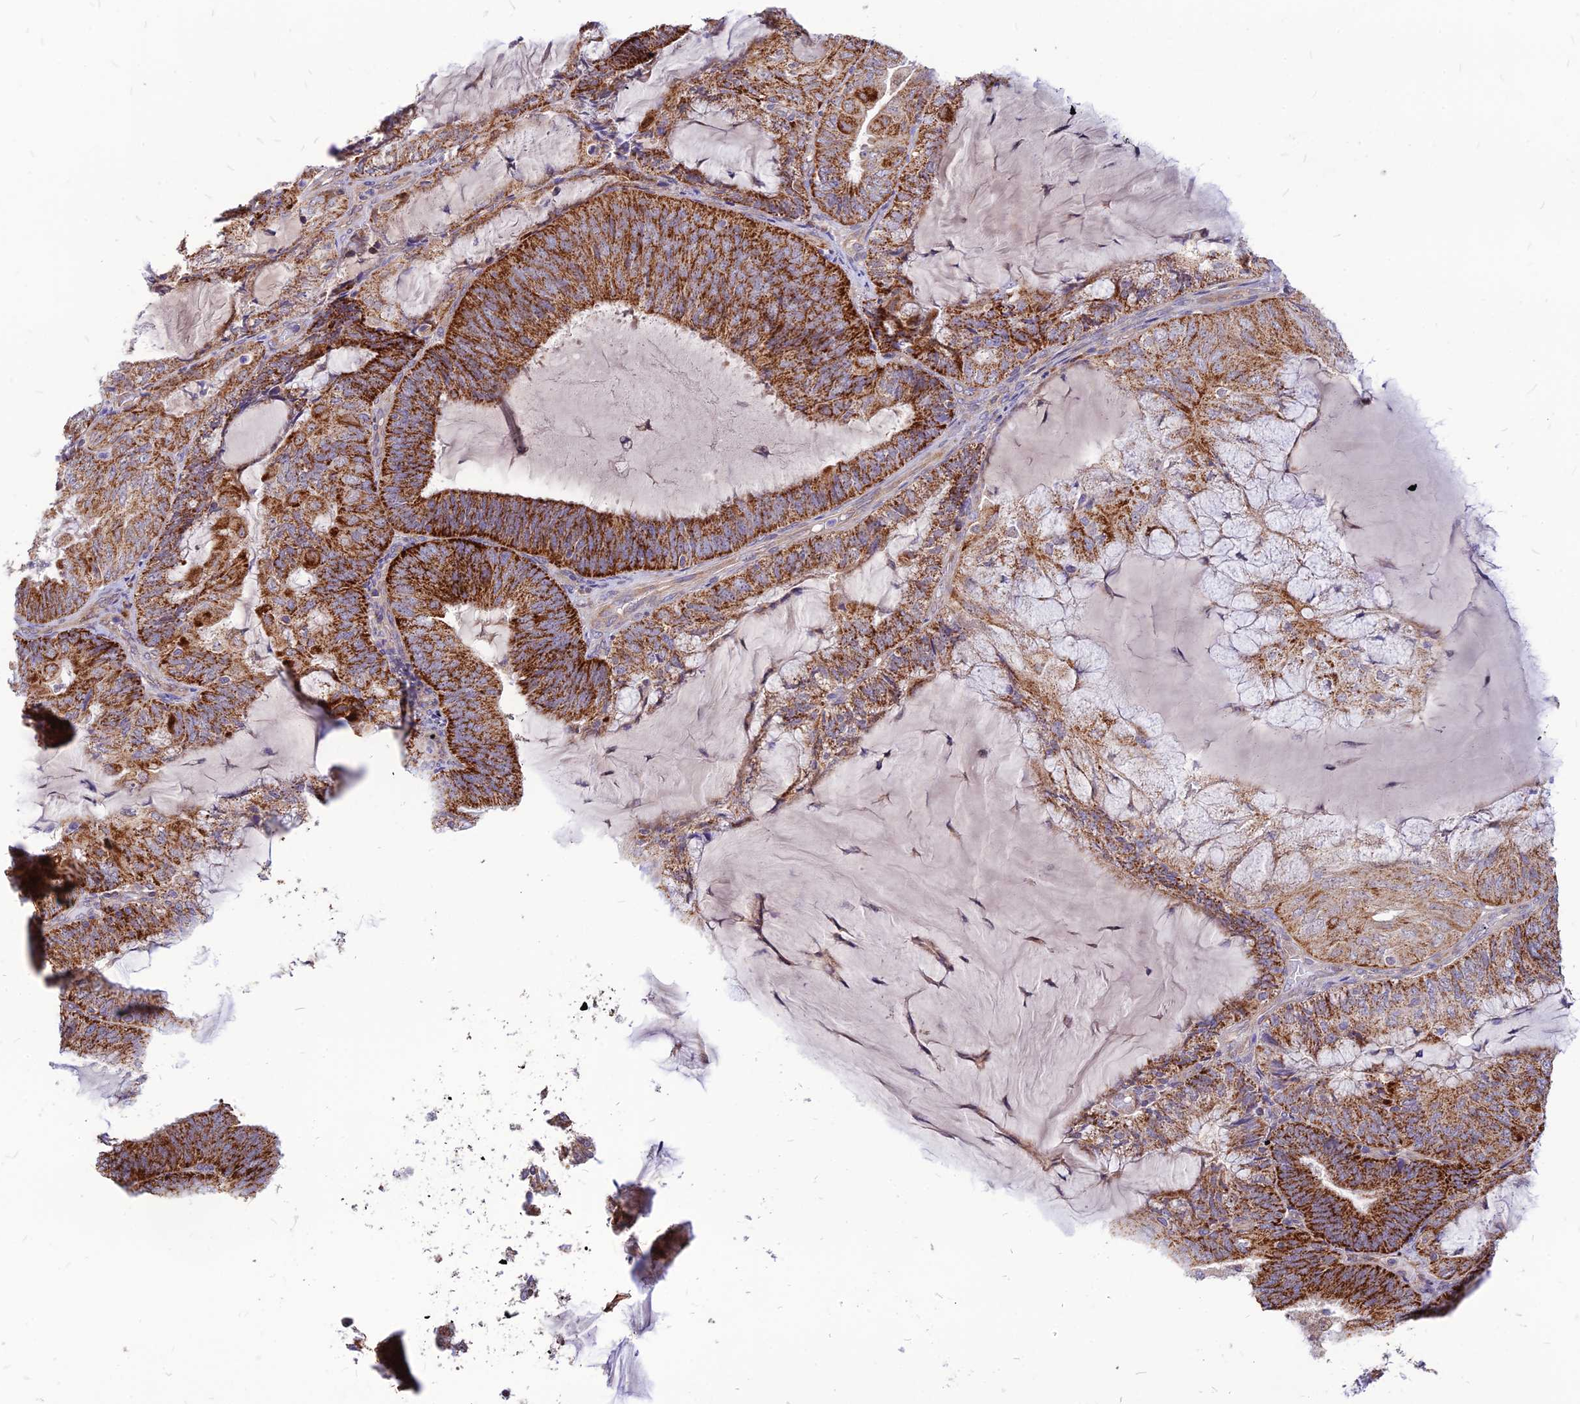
{"staining": {"intensity": "strong", "quantity": ">75%", "location": "cytoplasmic/membranous"}, "tissue": "endometrial cancer", "cell_type": "Tumor cells", "image_type": "cancer", "snomed": [{"axis": "morphology", "description": "Adenocarcinoma, NOS"}, {"axis": "topography", "description": "Endometrium"}], "caption": "IHC micrograph of human endometrial adenocarcinoma stained for a protein (brown), which reveals high levels of strong cytoplasmic/membranous expression in approximately >75% of tumor cells.", "gene": "ECI1", "patient": {"sex": "female", "age": 81}}